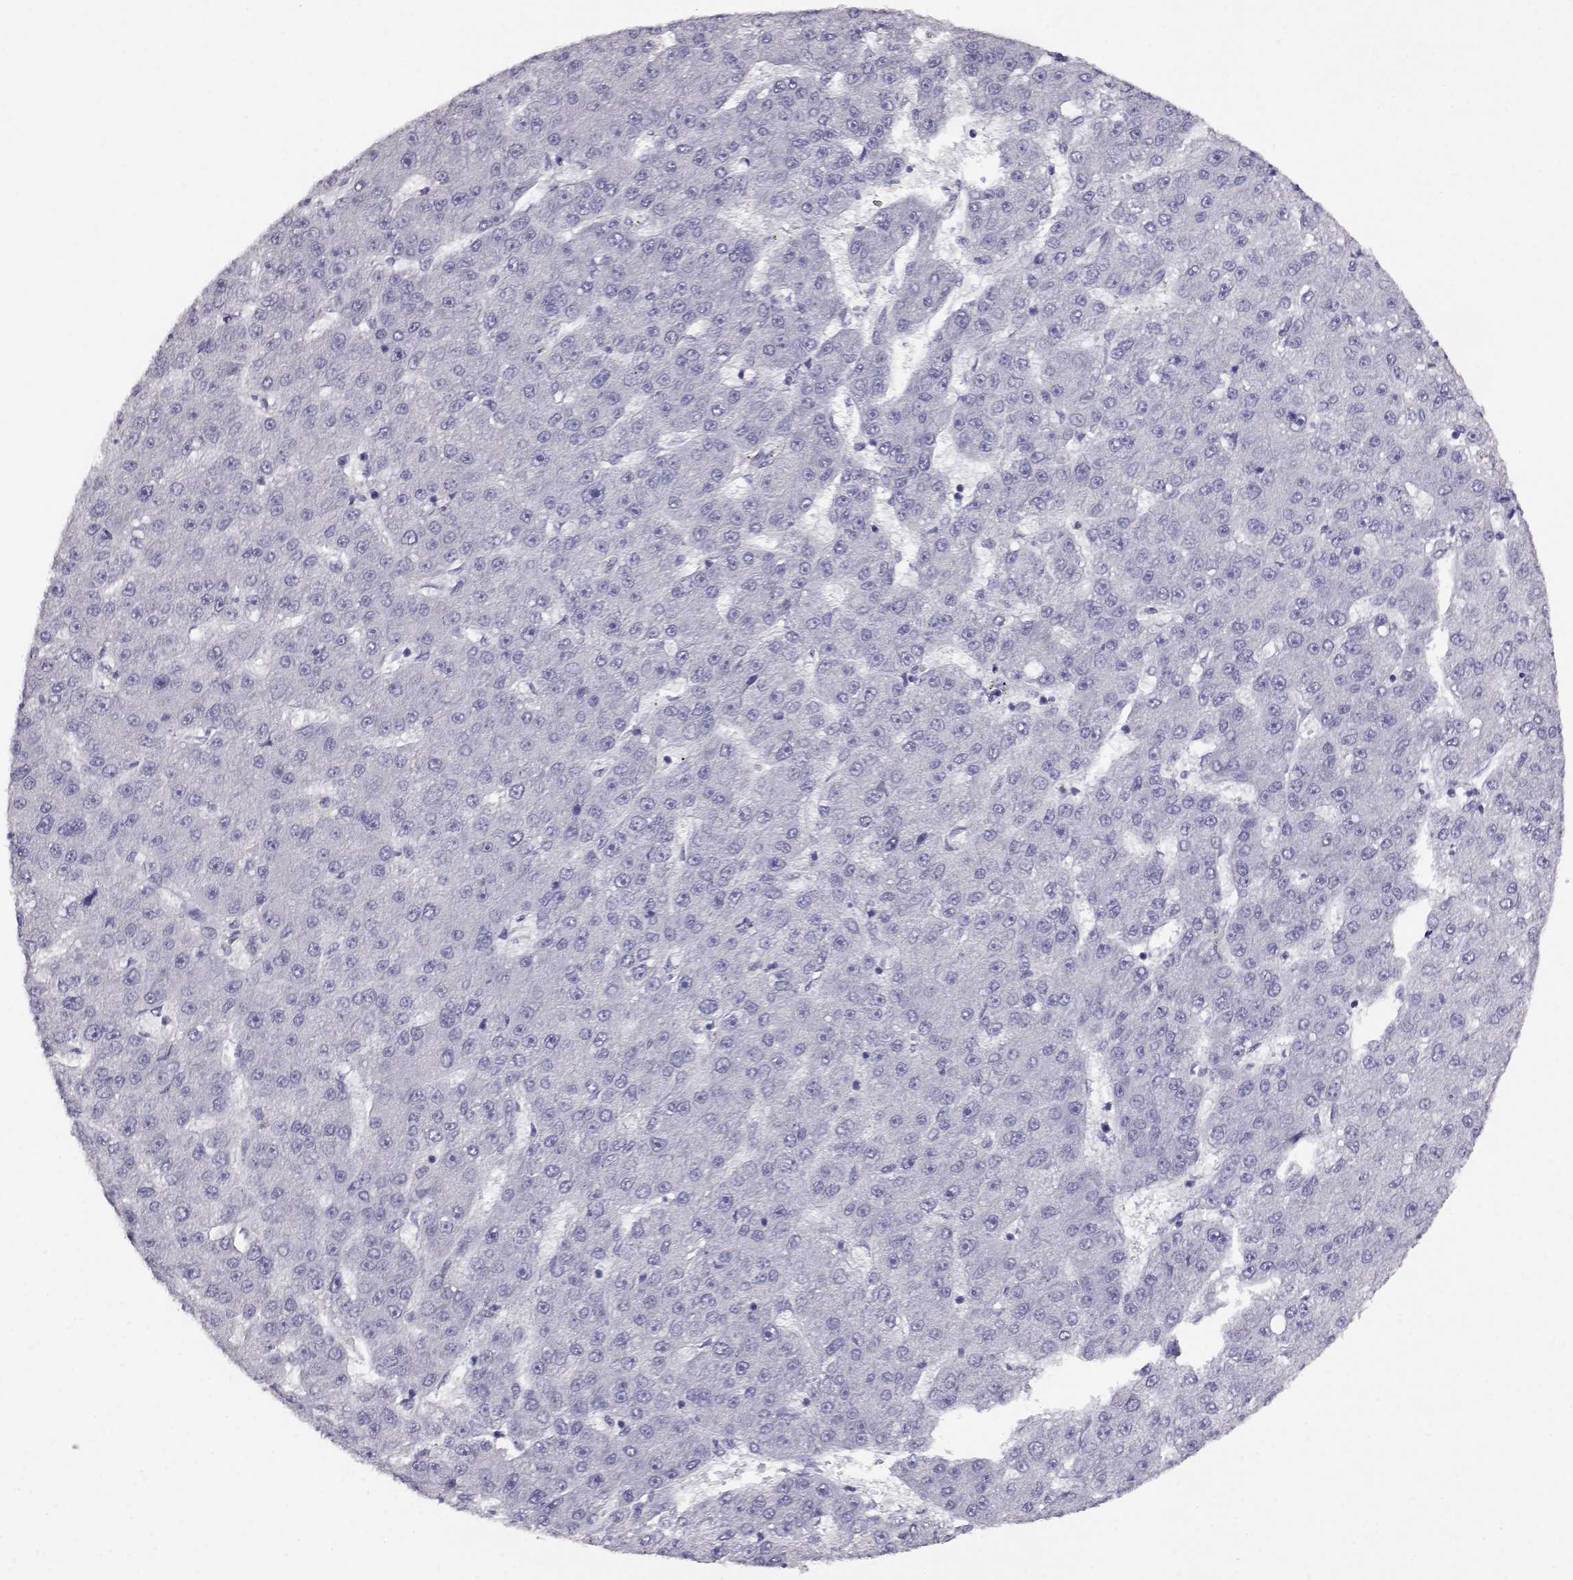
{"staining": {"intensity": "negative", "quantity": "none", "location": "none"}, "tissue": "liver cancer", "cell_type": "Tumor cells", "image_type": "cancer", "snomed": [{"axis": "morphology", "description": "Carcinoma, Hepatocellular, NOS"}, {"axis": "topography", "description": "Liver"}], "caption": "Immunohistochemical staining of liver hepatocellular carcinoma shows no significant staining in tumor cells.", "gene": "AKR1B1", "patient": {"sex": "male", "age": 67}}